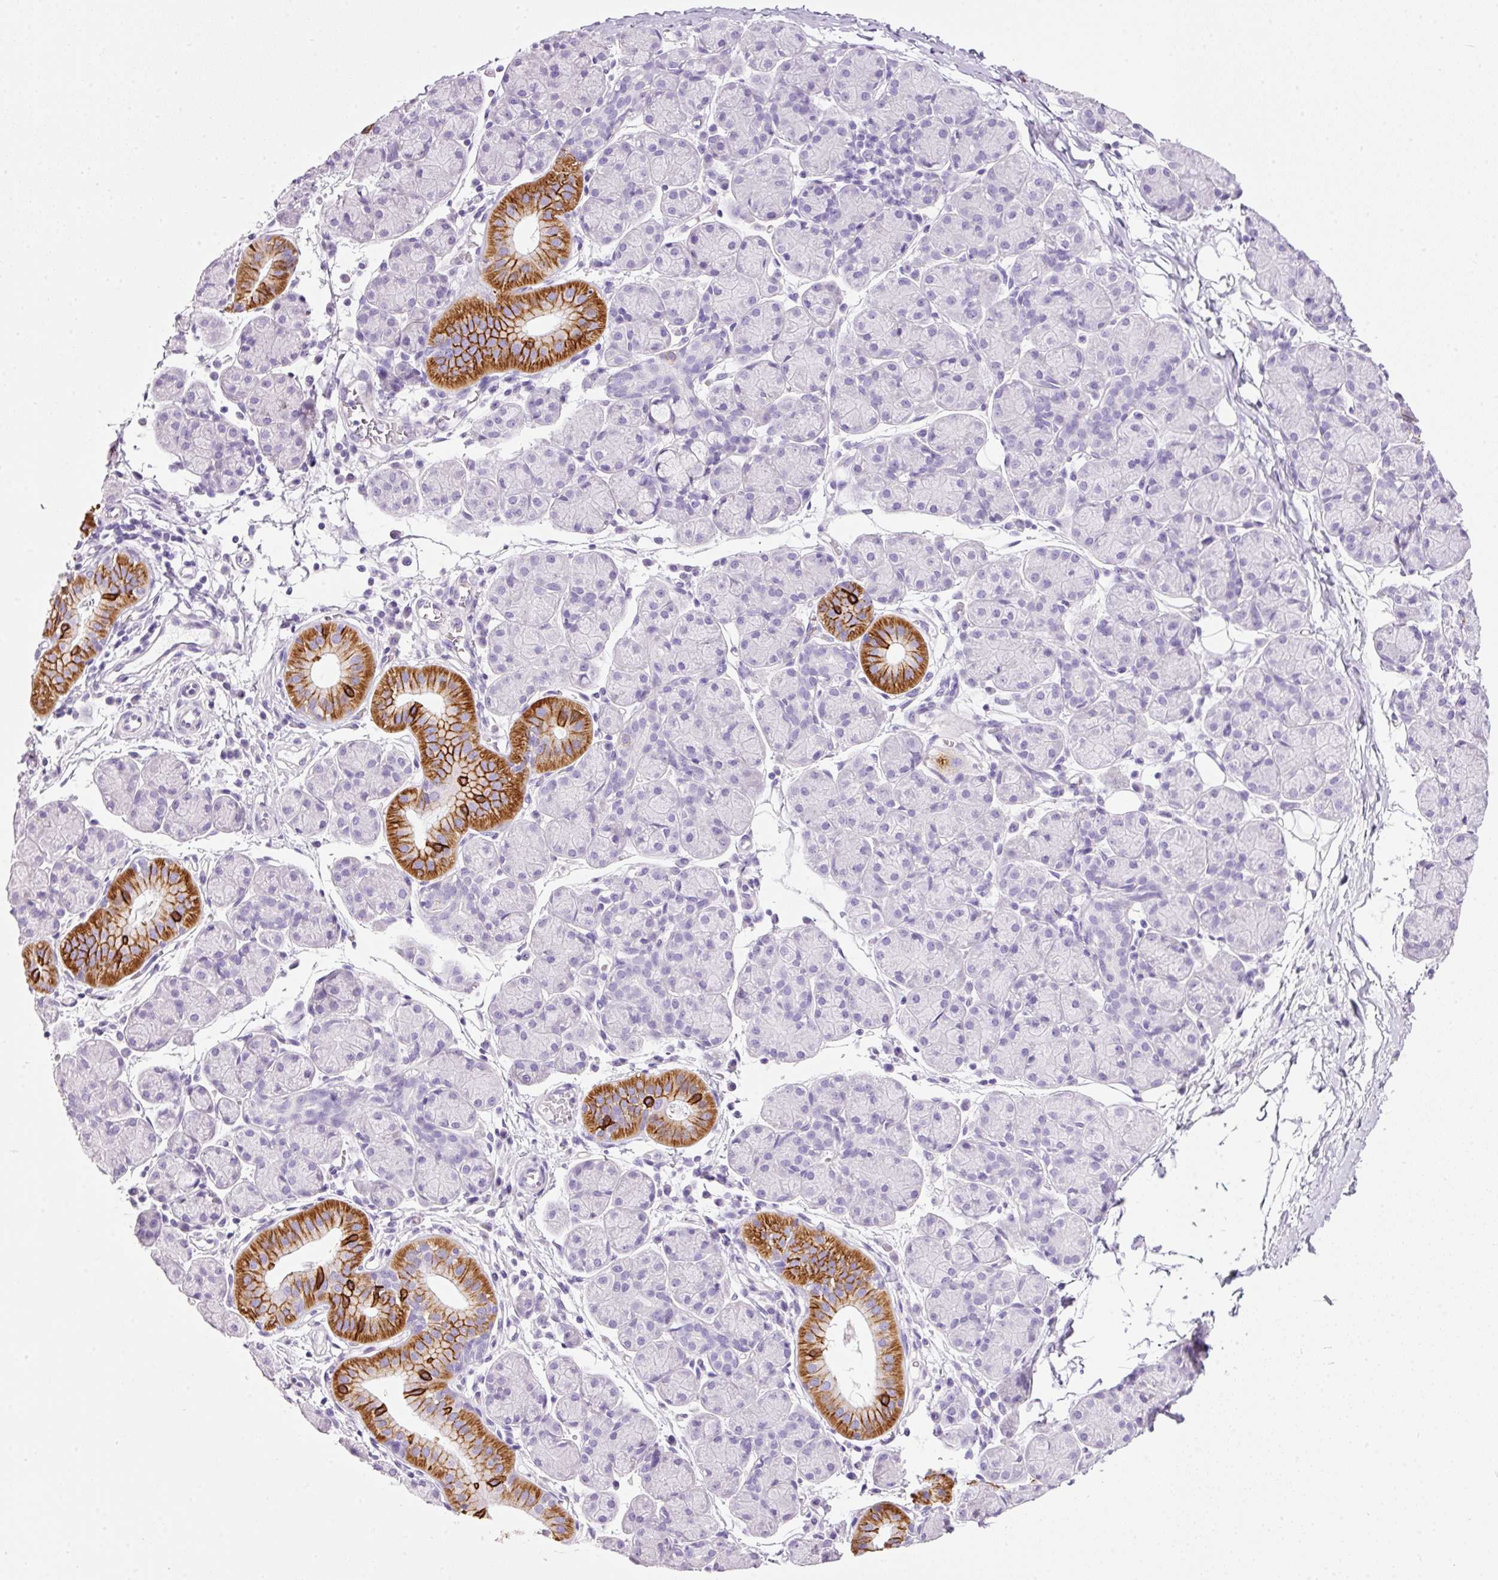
{"staining": {"intensity": "strong", "quantity": "<25%", "location": "cytoplasmic/membranous"}, "tissue": "salivary gland", "cell_type": "Glandular cells", "image_type": "normal", "snomed": [{"axis": "morphology", "description": "Normal tissue, NOS"}, {"axis": "morphology", "description": "Inflammation, NOS"}, {"axis": "topography", "description": "Lymph node"}, {"axis": "topography", "description": "Salivary gland"}], "caption": "Protein expression by immunohistochemistry demonstrates strong cytoplasmic/membranous positivity in about <25% of glandular cells in normal salivary gland.", "gene": "BSND", "patient": {"sex": "male", "age": 3}}